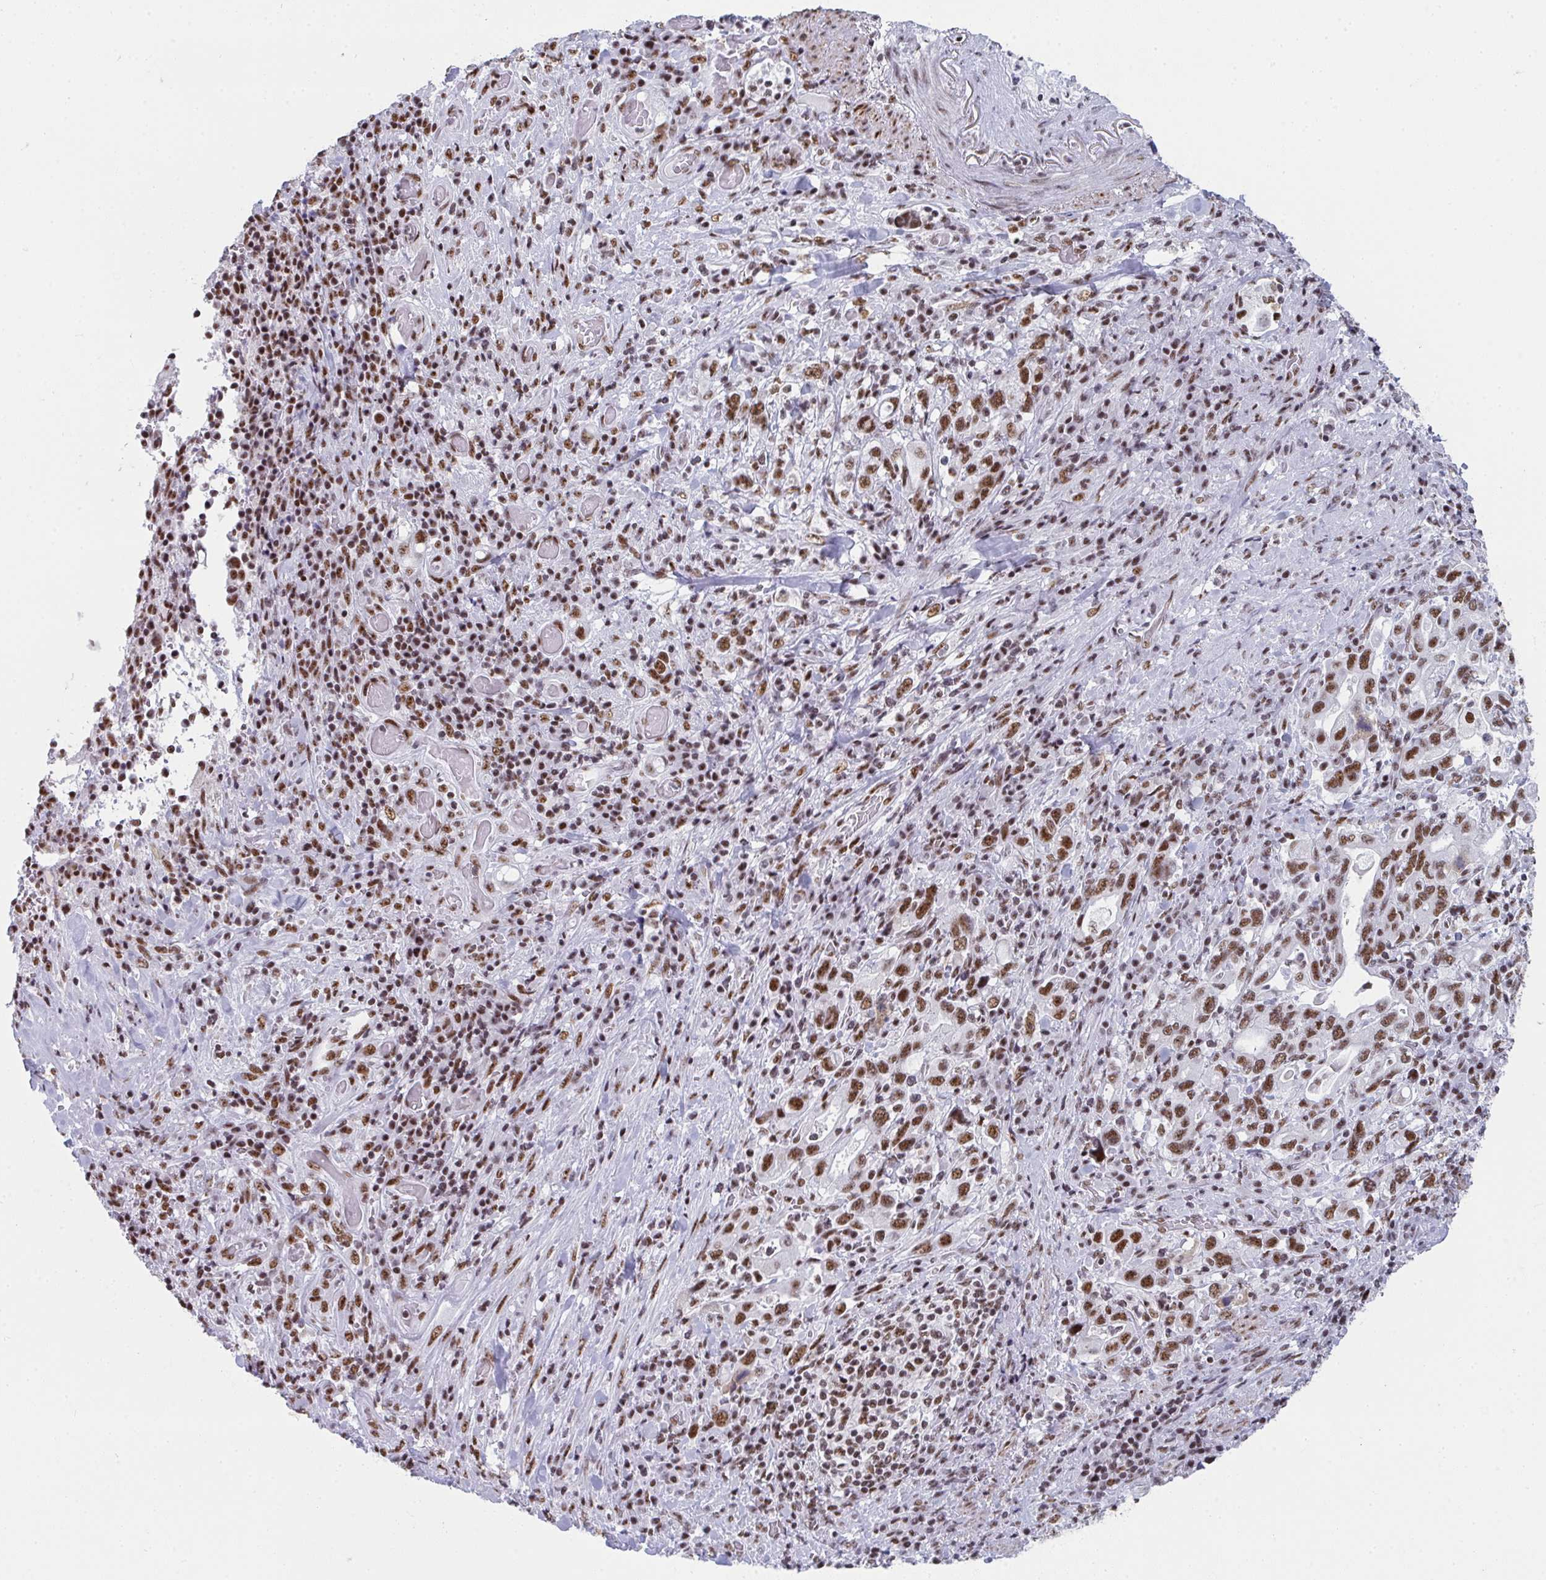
{"staining": {"intensity": "moderate", "quantity": ">75%", "location": "nuclear"}, "tissue": "stomach cancer", "cell_type": "Tumor cells", "image_type": "cancer", "snomed": [{"axis": "morphology", "description": "Adenocarcinoma, NOS"}, {"axis": "topography", "description": "Stomach, upper"}, {"axis": "topography", "description": "Stomach"}], "caption": "IHC of human adenocarcinoma (stomach) reveals medium levels of moderate nuclear expression in about >75% of tumor cells.", "gene": "SNRNP70", "patient": {"sex": "male", "age": 62}}